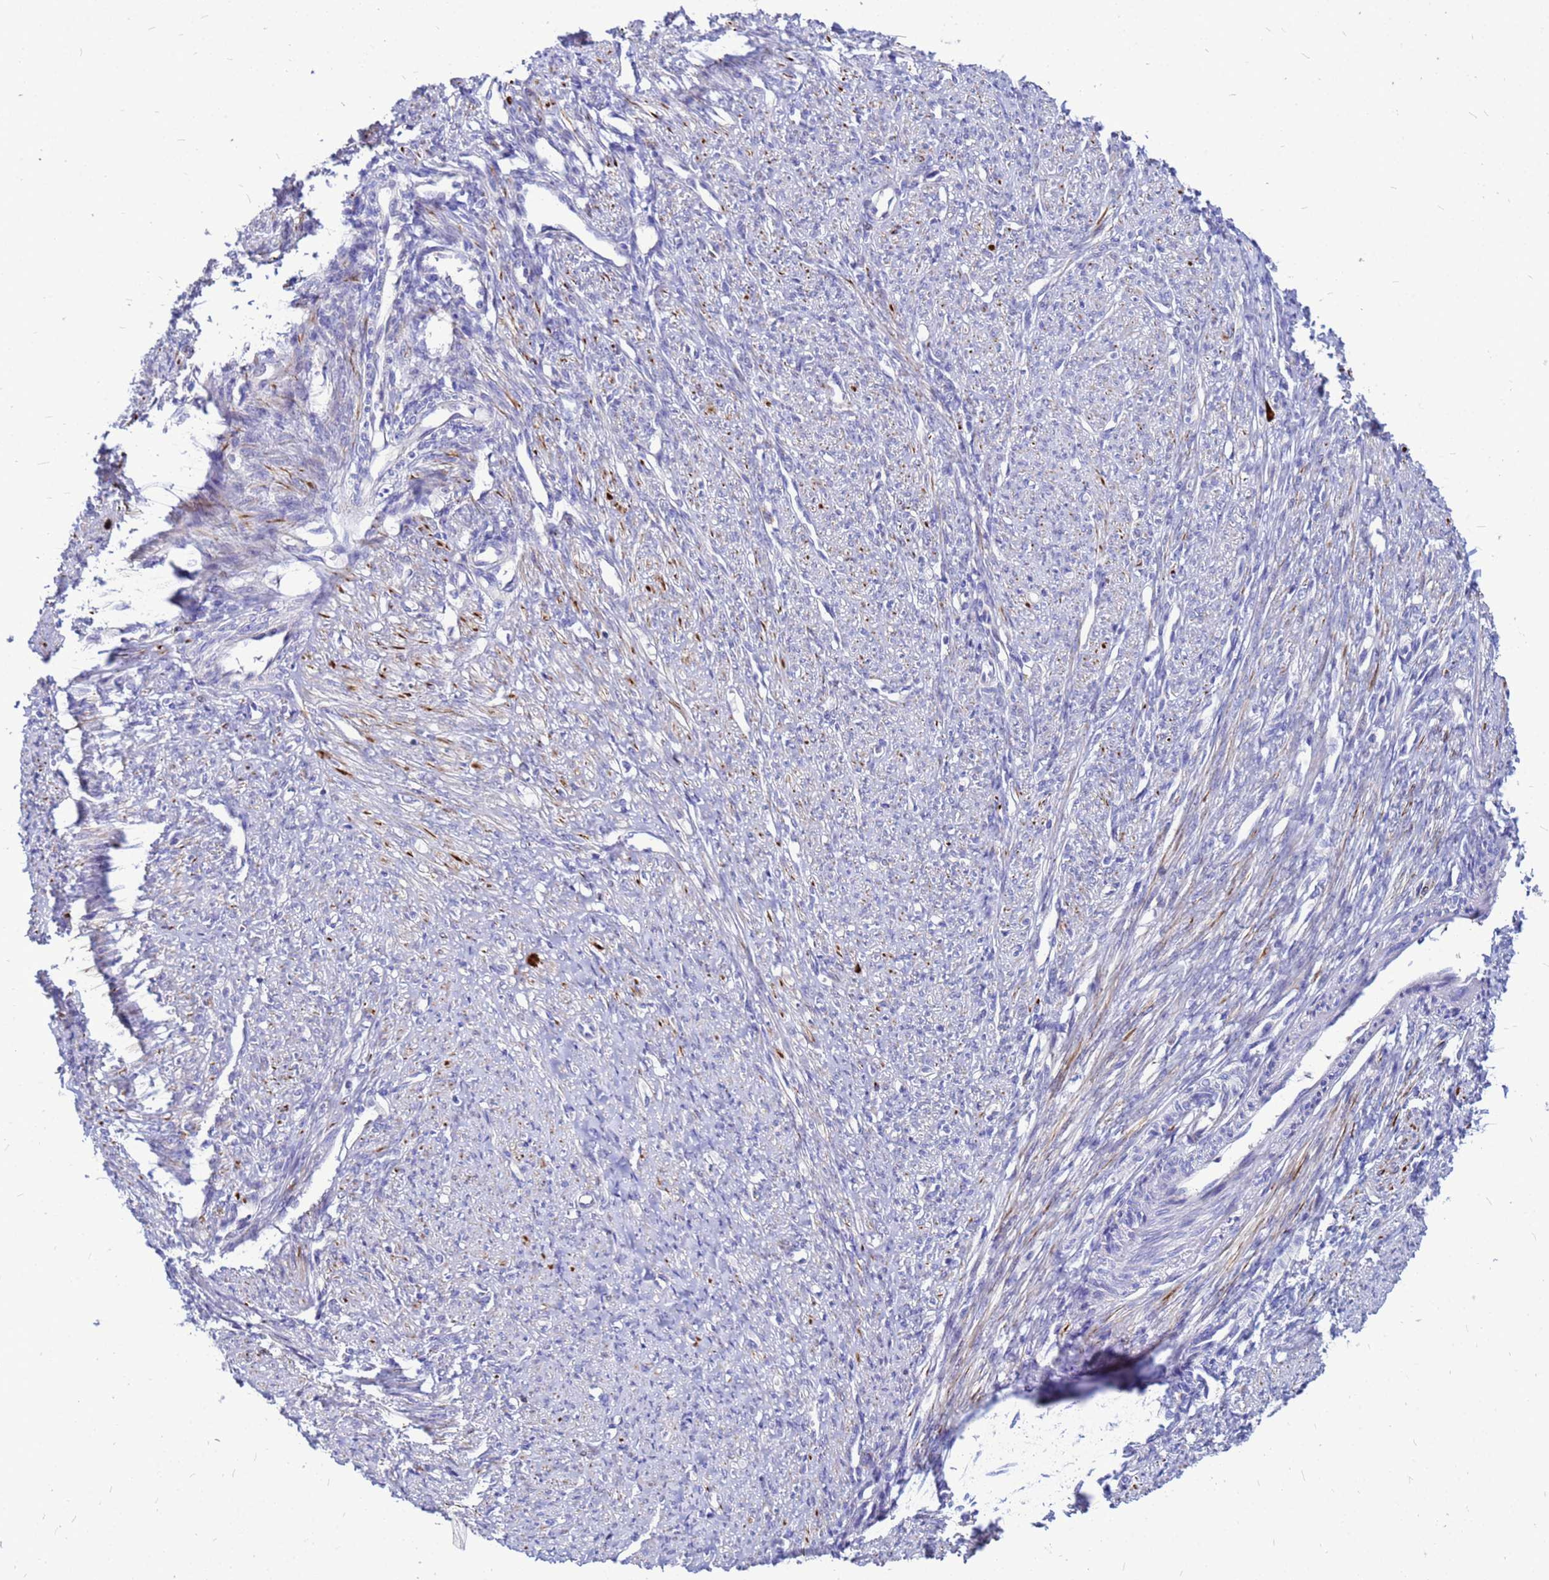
{"staining": {"intensity": "strong", "quantity": "25%-75%", "location": "cytoplasmic/membranous"}, "tissue": "smooth muscle", "cell_type": "Smooth muscle cells", "image_type": "normal", "snomed": [{"axis": "morphology", "description": "Normal tissue, NOS"}, {"axis": "topography", "description": "Smooth muscle"}, {"axis": "topography", "description": "Uterus"}], "caption": "Immunohistochemistry image of unremarkable human smooth muscle stained for a protein (brown), which demonstrates high levels of strong cytoplasmic/membranous positivity in about 25%-75% of smooth muscle cells.", "gene": "FHIP1A", "patient": {"sex": "female", "age": 59}}